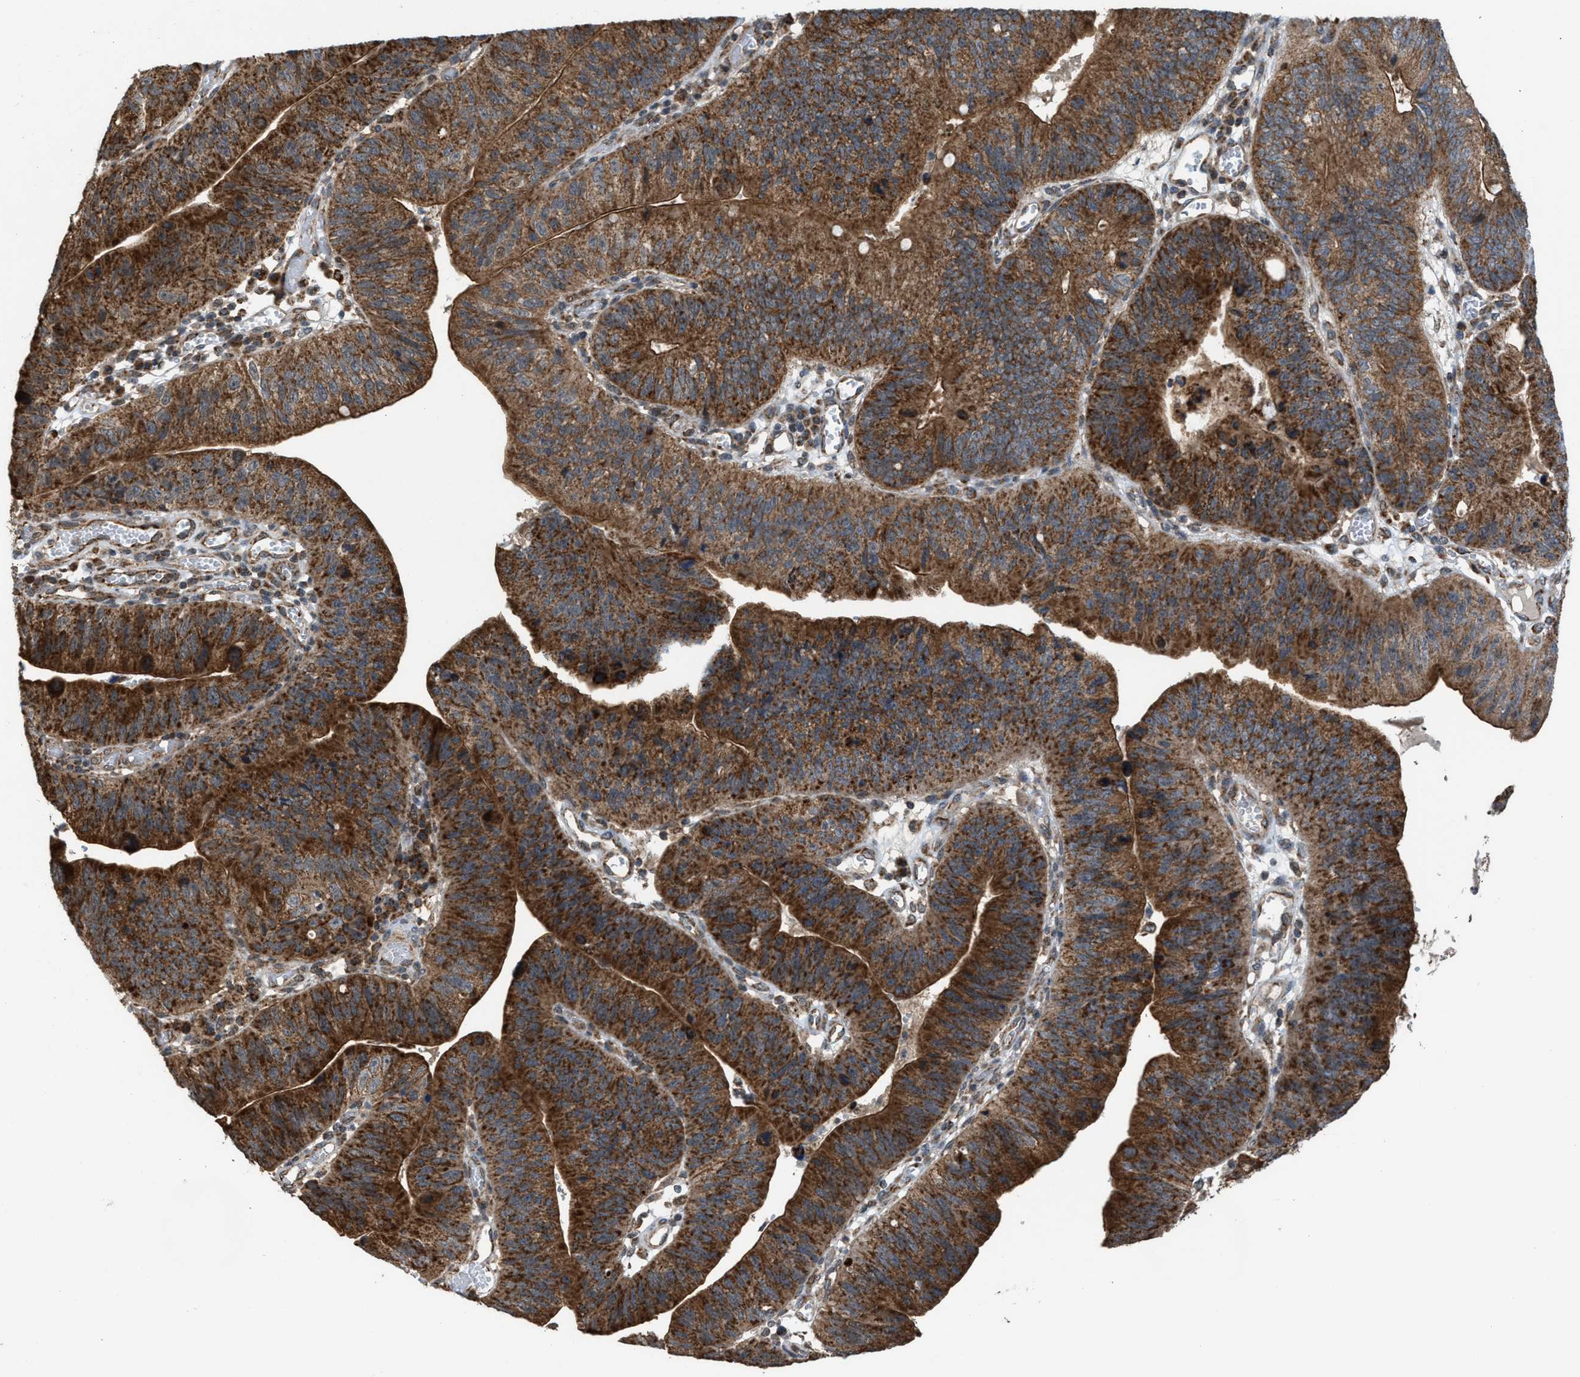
{"staining": {"intensity": "strong", "quantity": ">75%", "location": "cytoplasmic/membranous"}, "tissue": "stomach cancer", "cell_type": "Tumor cells", "image_type": "cancer", "snomed": [{"axis": "morphology", "description": "Adenocarcinoma, NOS"}, {"axis": "topography", "description": "Stomach"}], "caption": "Protein analysis of stomach adenocarcinoma tissue shows strong cytoplasmic/membranous expression in approximately >75% of tumor cells.", "gene": "SGSM2", "patient": {"sex": "male", "age": 59}}